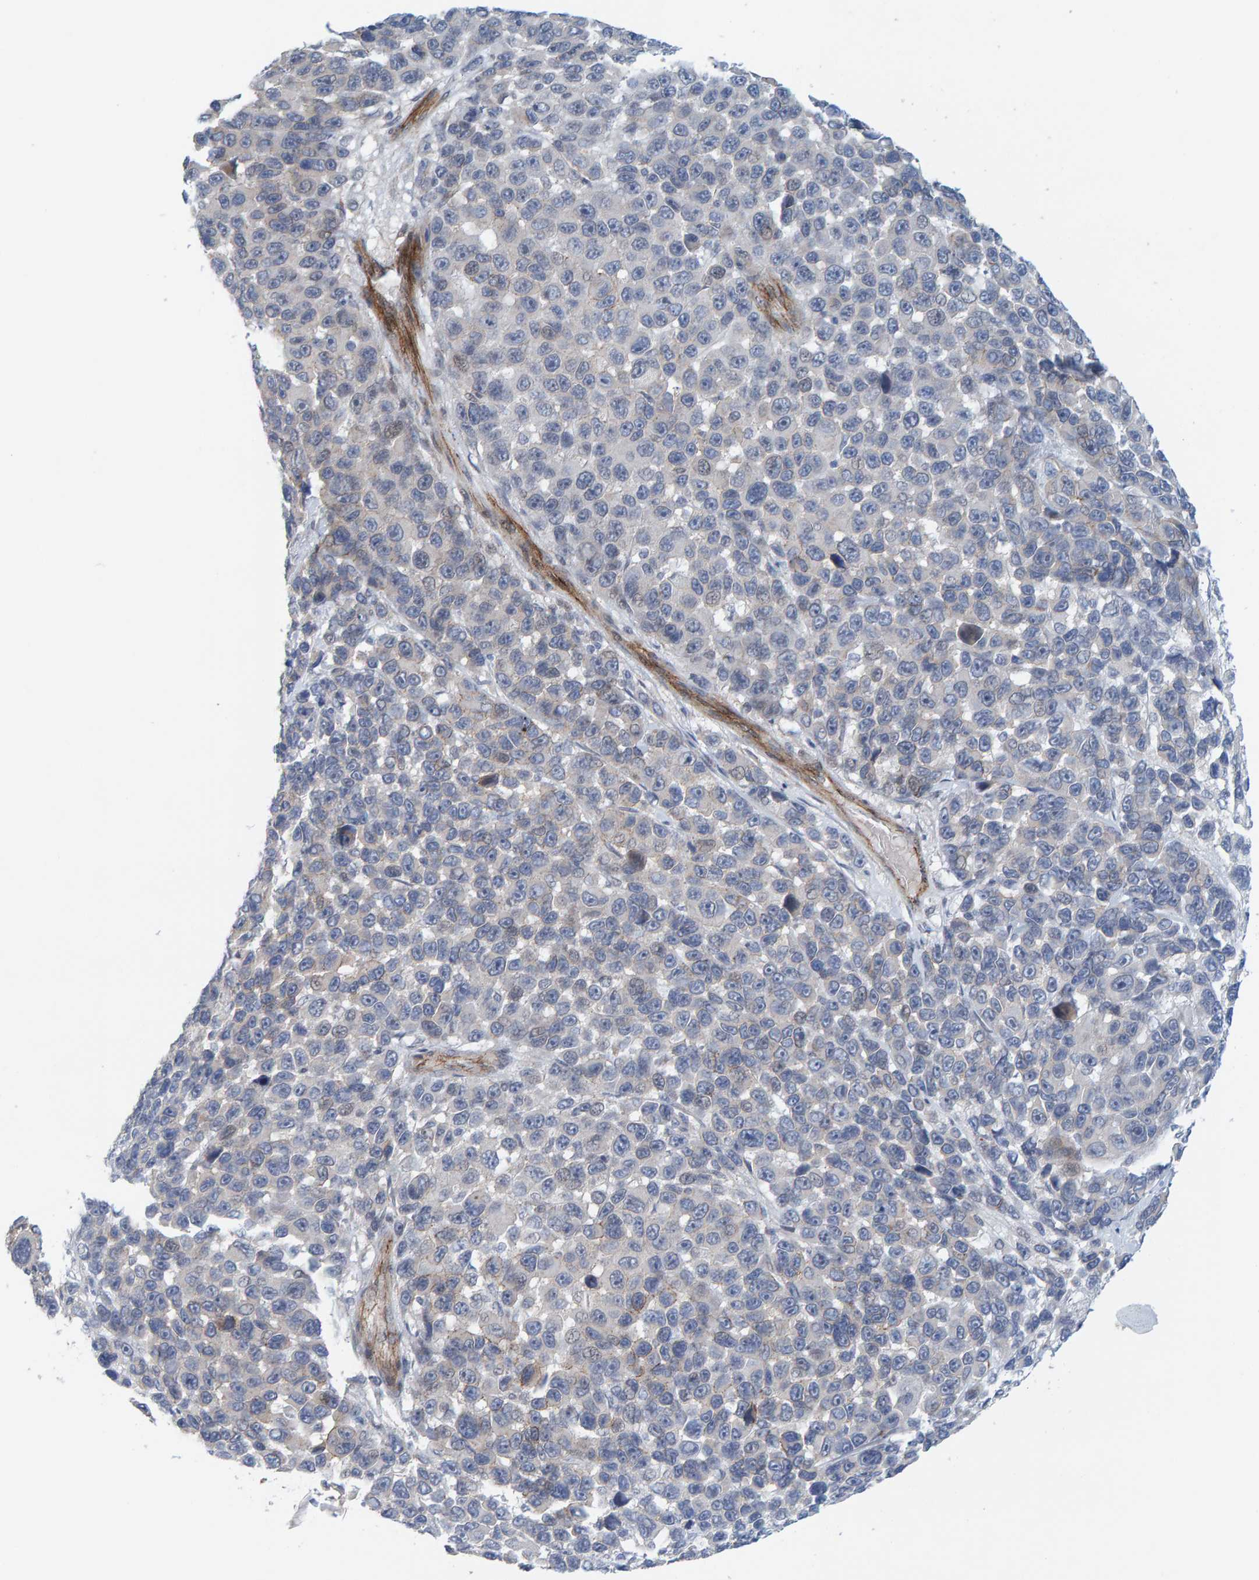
{"staining": {"intensity": "negative", "quantity": "none", "location": "none"}, "tissue": "melanoma", "cell_type": "Tumor cells", "image_type": "cancer", "snomed": [{"axis": "morphology", "description": "Malignant melanoma, NOS"}, {"axis": "topography", "description": "Skin"}], "caption": "Tumor cells are negative for protein expression in human melanoma.", "gene": "KRBA2", "patient": {"sex": "male", "age": 53}}